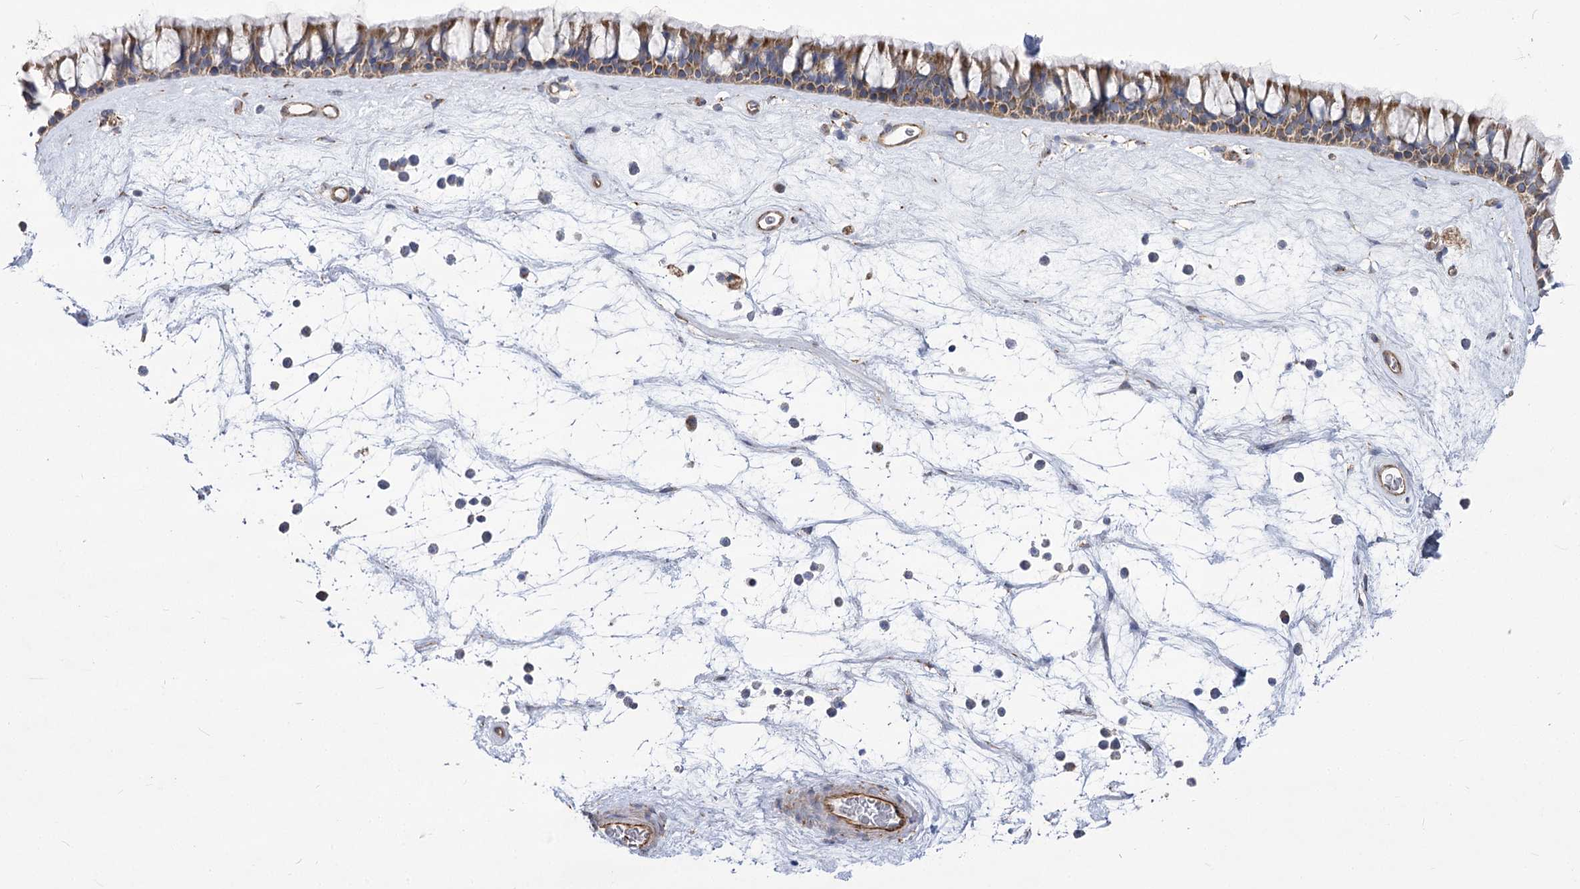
{"staining": {"intensity": "moderate", "quantity": ">75%", "location": "cytoplasmic/membranous"}, "tissue": "nasopharynx", "cell_type": "Respiratory epithelial cells", "image_type": "normal", "snomed": [{"axis": "morphology", "description": "Normal tissue, NOS"}, {"axis": "topography", "description": "Nasopharynx"}], "caption": "Brown immunohistochemical staining in benign human nasopharynx demonstrates moderate cytoplasmic/membranous positivity in approximately >75% of respiratory epithelial cells. (DAB (3,3'-diaminobenzidine) = brown stain, brightfield microscopy at high magnification).", "gene": "RMDN2", "patient": {"sex": "male", "age": 64}}